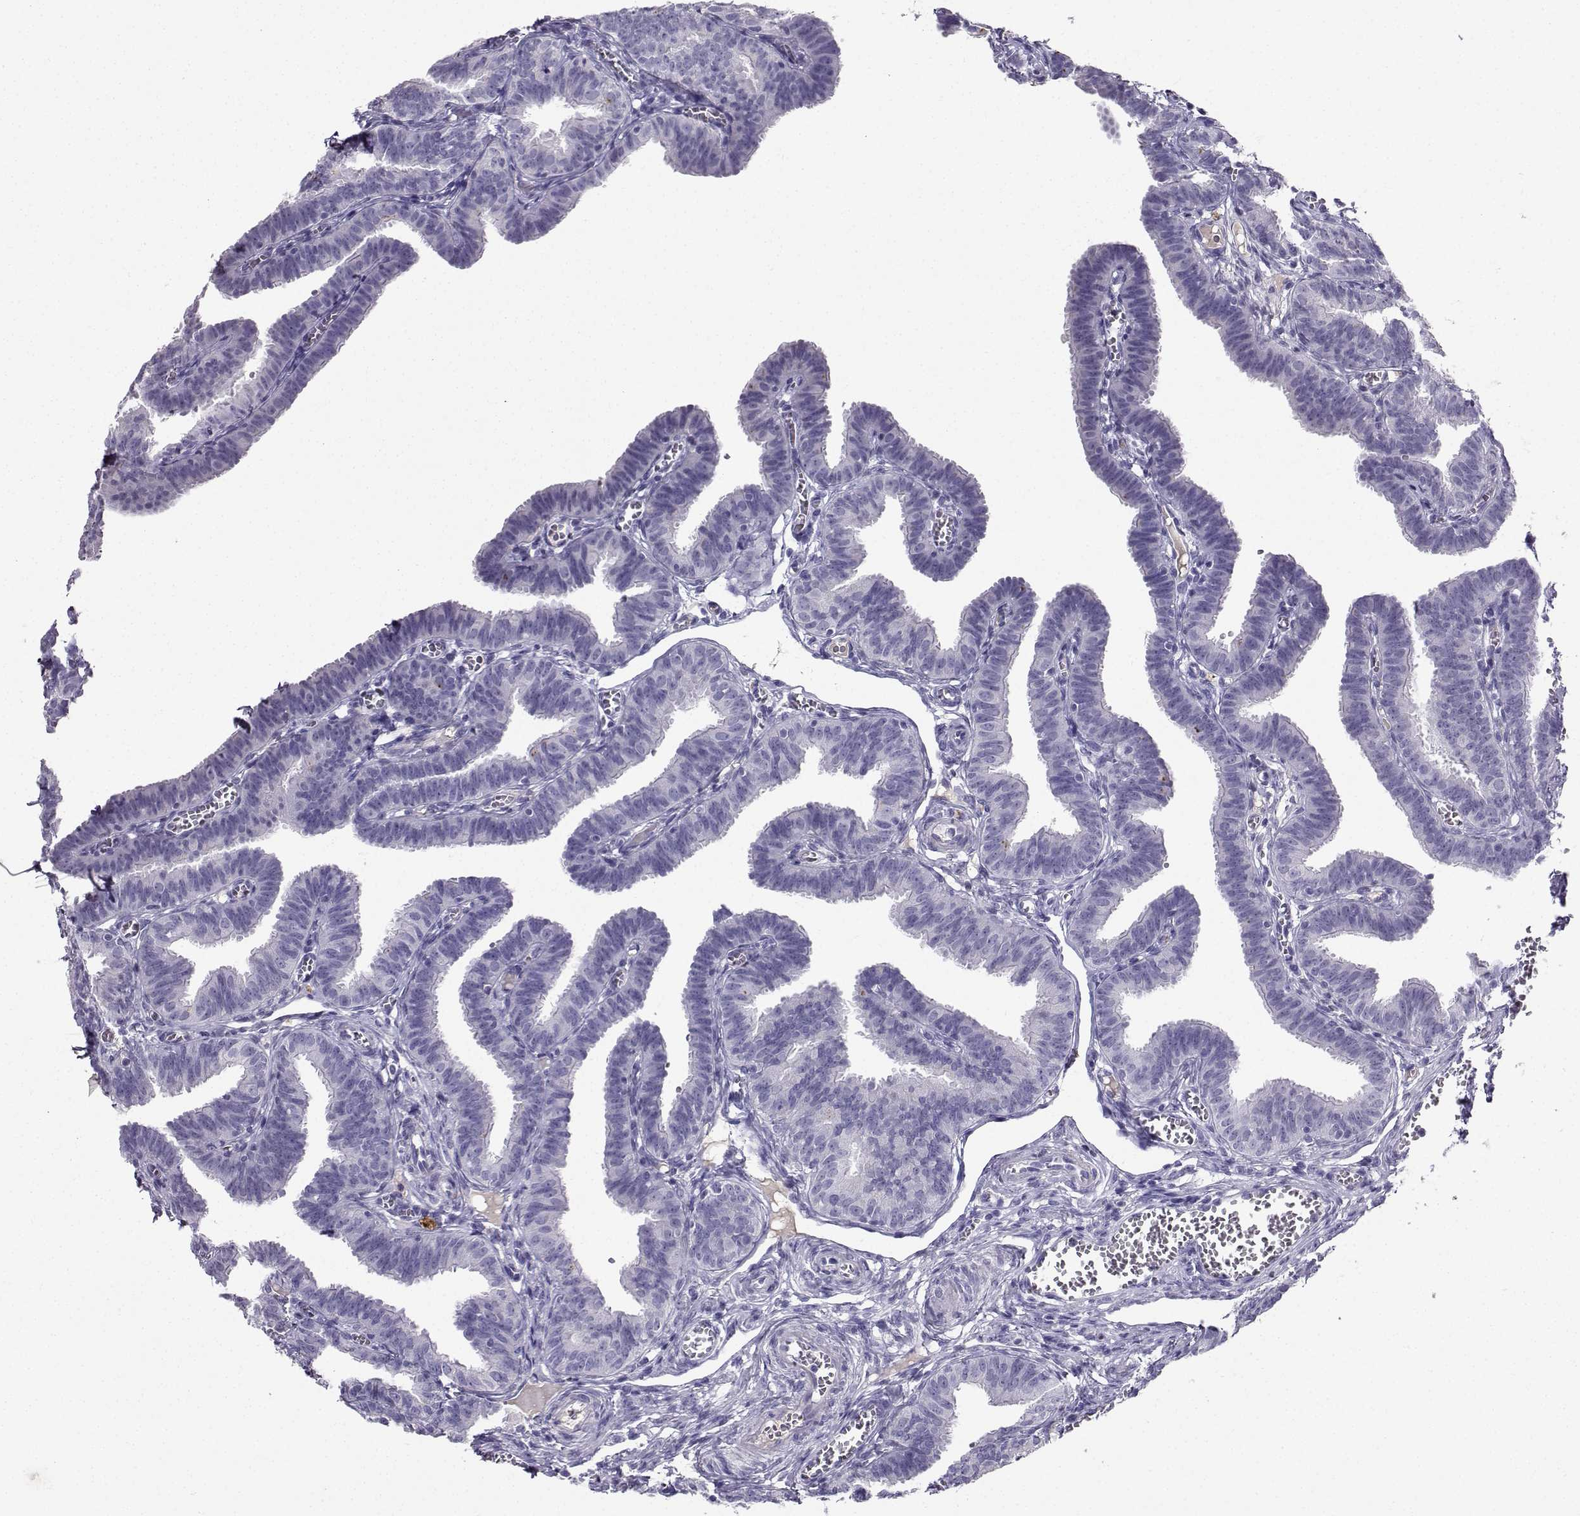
{"staining": {"intensity": "negative", "quantity": "none", "location": "none"}, "tissue": "fallopian tube", "cell_type": "Glandular cells", "image_type": "normal", "snomed": [{"axis": "morphology", "description": "Normal tissue, NOS"}, {"axis": "topography", "description": "Fallopian tube"}], "caption": "IHC micrograph of unremarkable fallopian tube stained for a protein (brown), which shows no expression in glandular cells.", "gene": "GRIK4", "patient": {"sex": "female", "age": 25}}